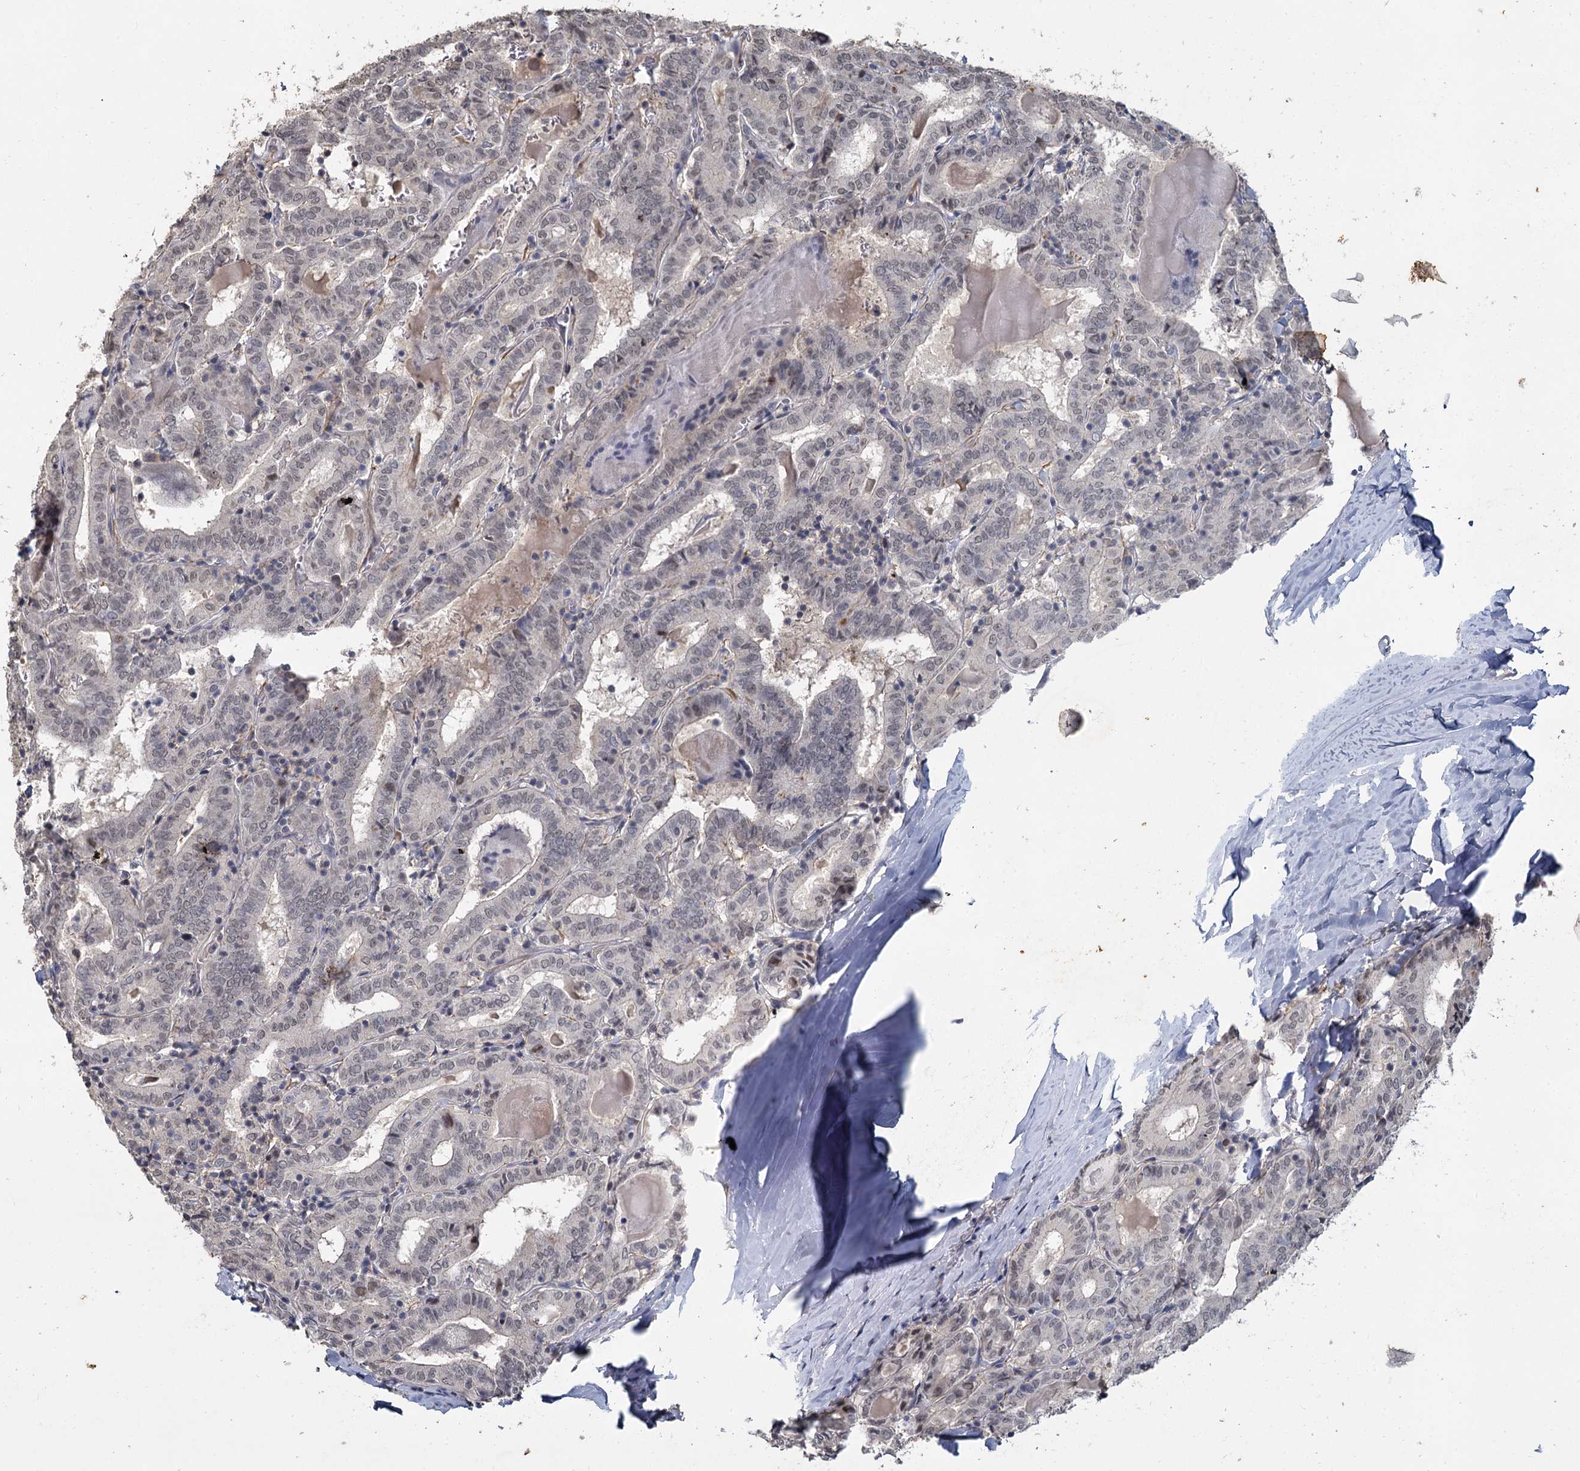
{"staining": {"intensity": "weak", "quantity": "<25%", "location": "nuclear"}, "tissue": "thyroid cancer", "cell_type": "Tumor cells", "image_type": "cancer", "snomed": [{"axis": "morphology", "description": "Papillary adenocarcinoma, NOS"}, {"axis": "topography", "description": "Thyroid gland"}], "caption": "Papillary adenocarcinoma (thyroid) was stained to show a protein in brown. There is no significant positivity in tumor cells.", "gene": "MUCL1", "patient": {"sex": "female", "age": 72}}